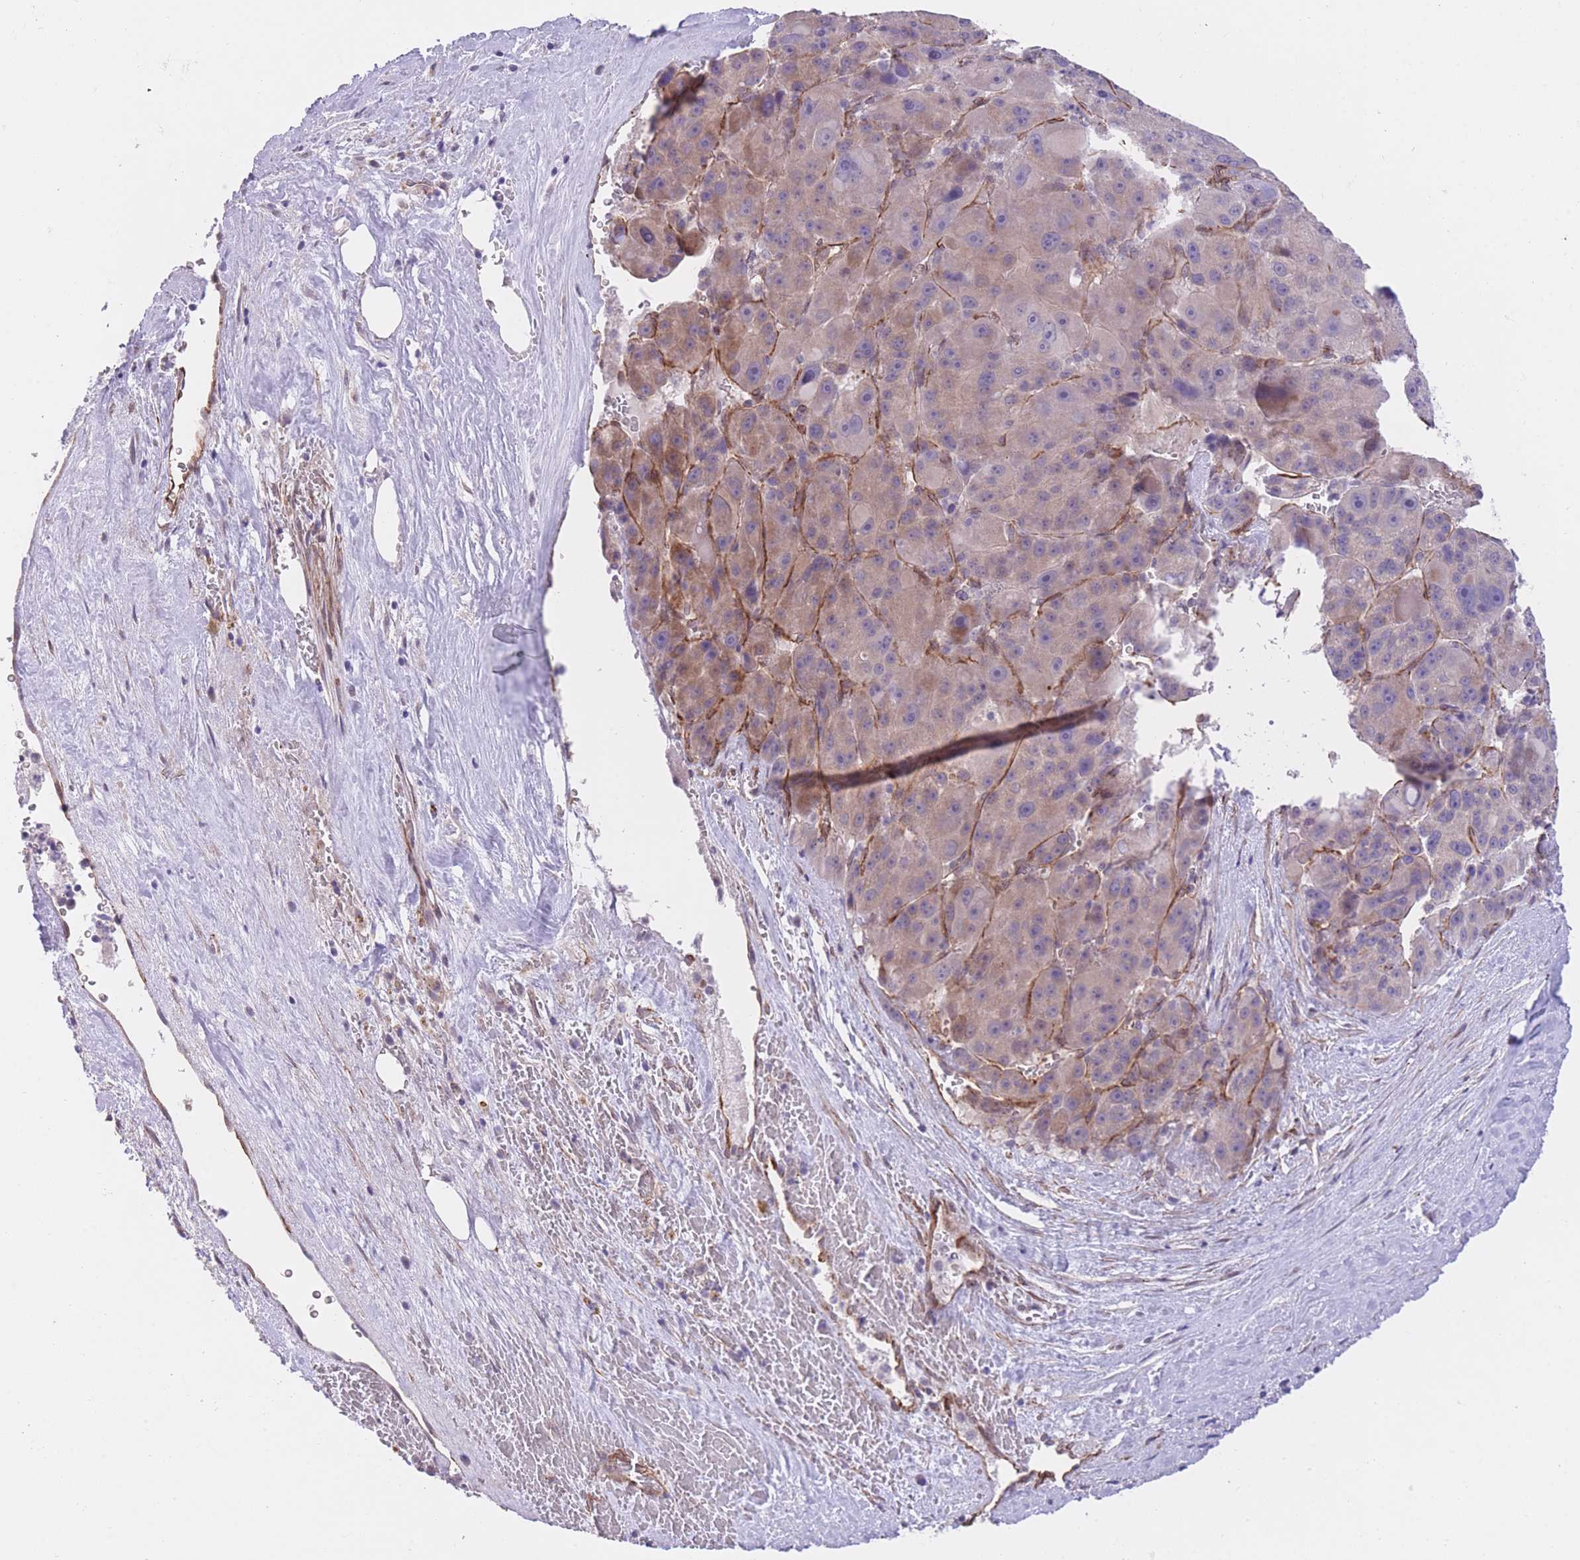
{"staining": {"intensity": "weak", "quantity": ">75%", "location": "cytoplasmic/membranous"}, "tissue": "liver cancer", "cell_type": "Tumor cells", "image_type": "cancer", "snomed": [{"axis": "morphology", "description": "Carcinoma, Hepatocellular, NOS"}, {"axis": "topography", "description": "Liver"}], "caption": "Liver cancer stained with a protein marker reveals weak staining in tumor cells.", "gene": "QTRT1", "patient": {"sex": "male", "age": 76}}